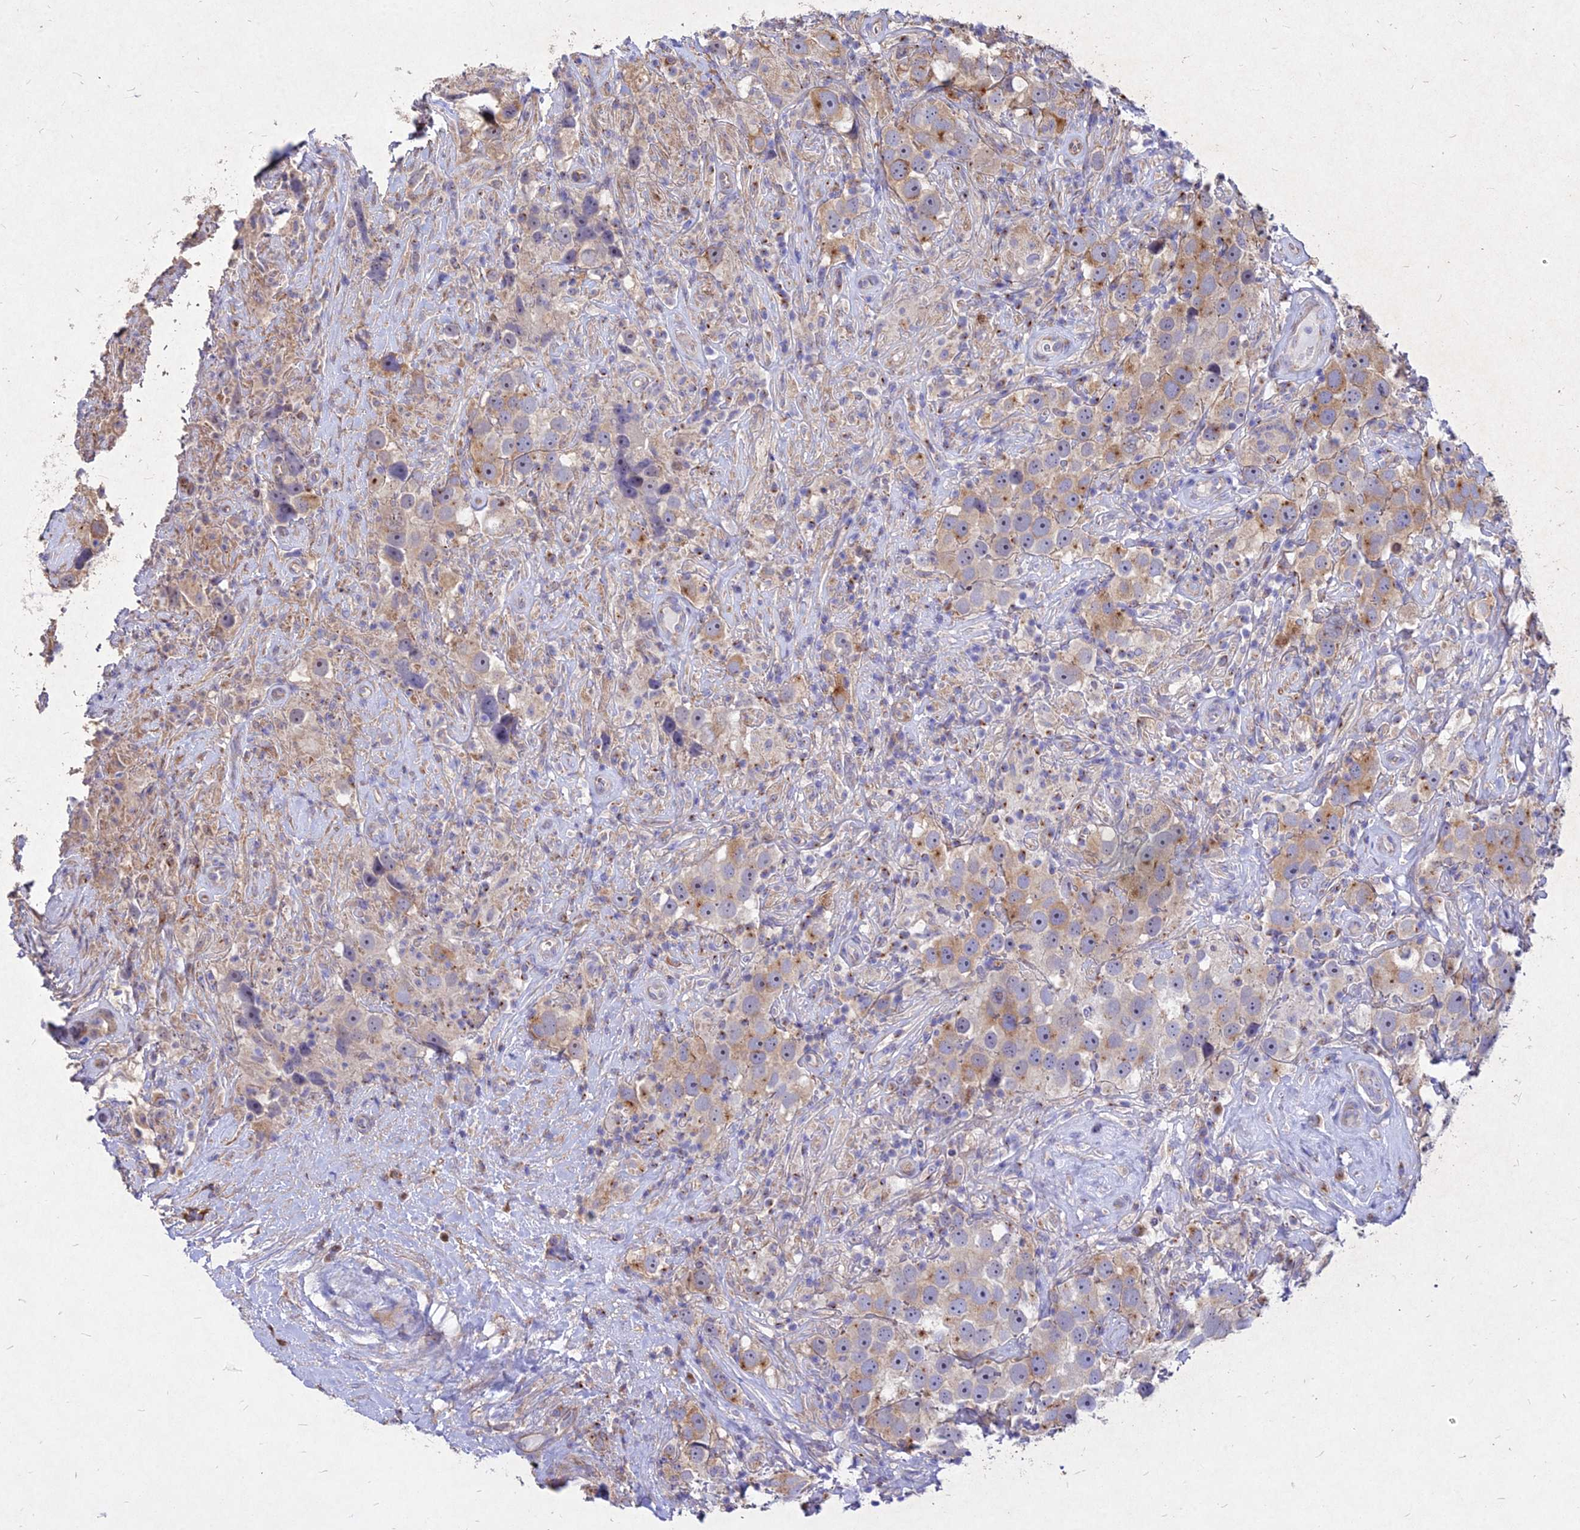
{"staining": {"intensity": "moderate", "quantity": "25%-75%", "location": "cytoplasmic/membranous"}, "tissue": "testis cancer", "cell_type": "Tumor cells", "image_type": "cancer", "snomed": [{"axis": "morphology", "description": "Seminoma, NOS"}, {"axis": "topography", "description": "Testis"}], "caption": "A brown stain highlights moderate cytoplasmic/membranous staining of a protein in human seminoma (testis) tumor cells.", "gene": "SKA1", "patient": {"sex": "male", "age": 49}}